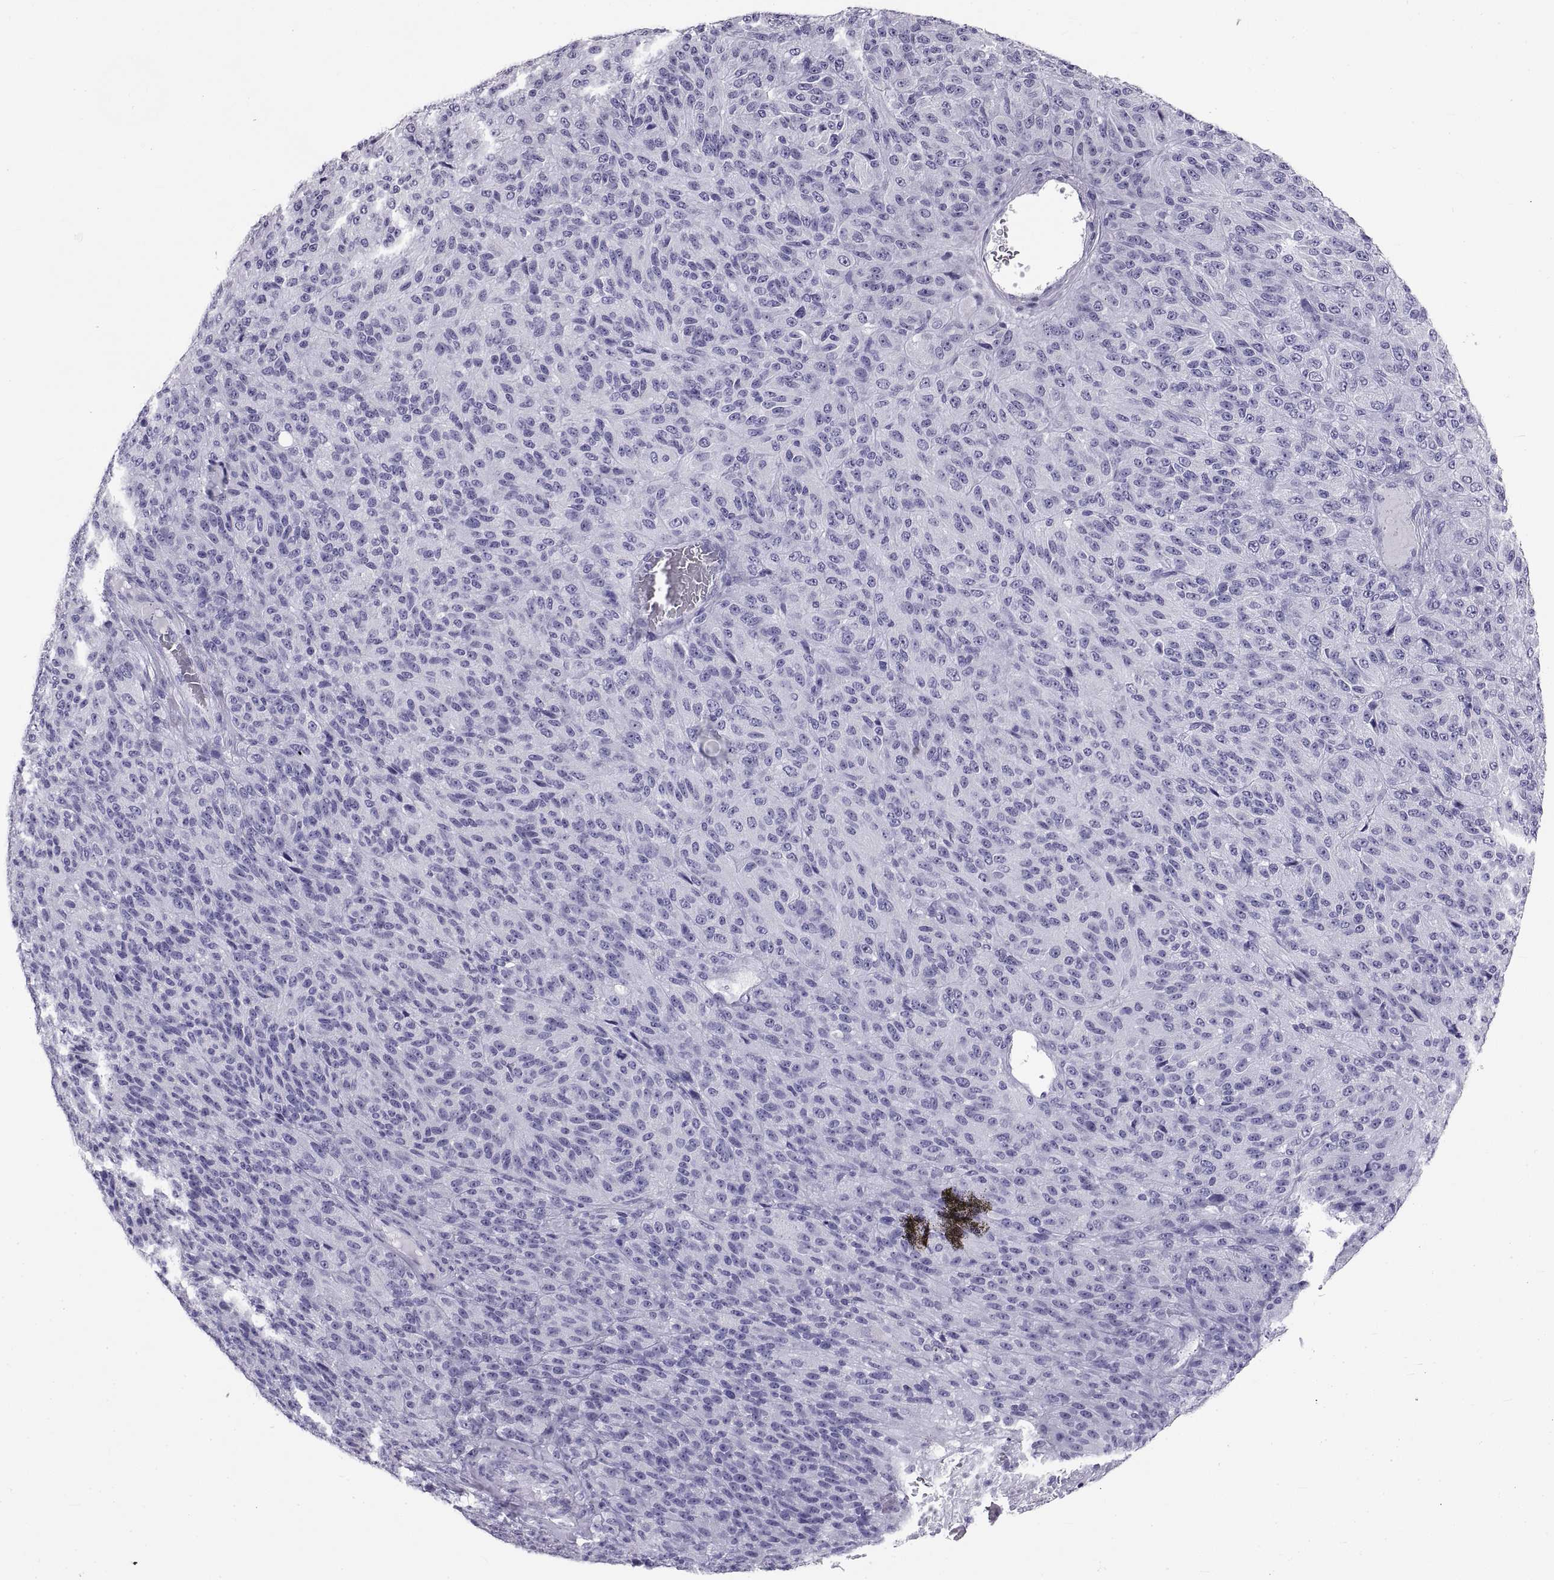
{"staining": {"intensity": "negative", "quantity": "none", "location": "none"}, "tissue": "melanoma", "cell_type": "Tumor cells", "image_type": "cancer", "snomed": [{"axis": "morphology", "description": "Malignant melanoma, Metastatic site"}, {"axis": "topography", "description": "Brain"}], "caption": "IHC histopathology image of neoplastic tissue: human melanoma stained with DAB (3,3'-diaminobenzidine) displays no significant protein expression in tumor cells.", "gene": "RLBP1", "patient": {"sex": "female", "age": 56}}